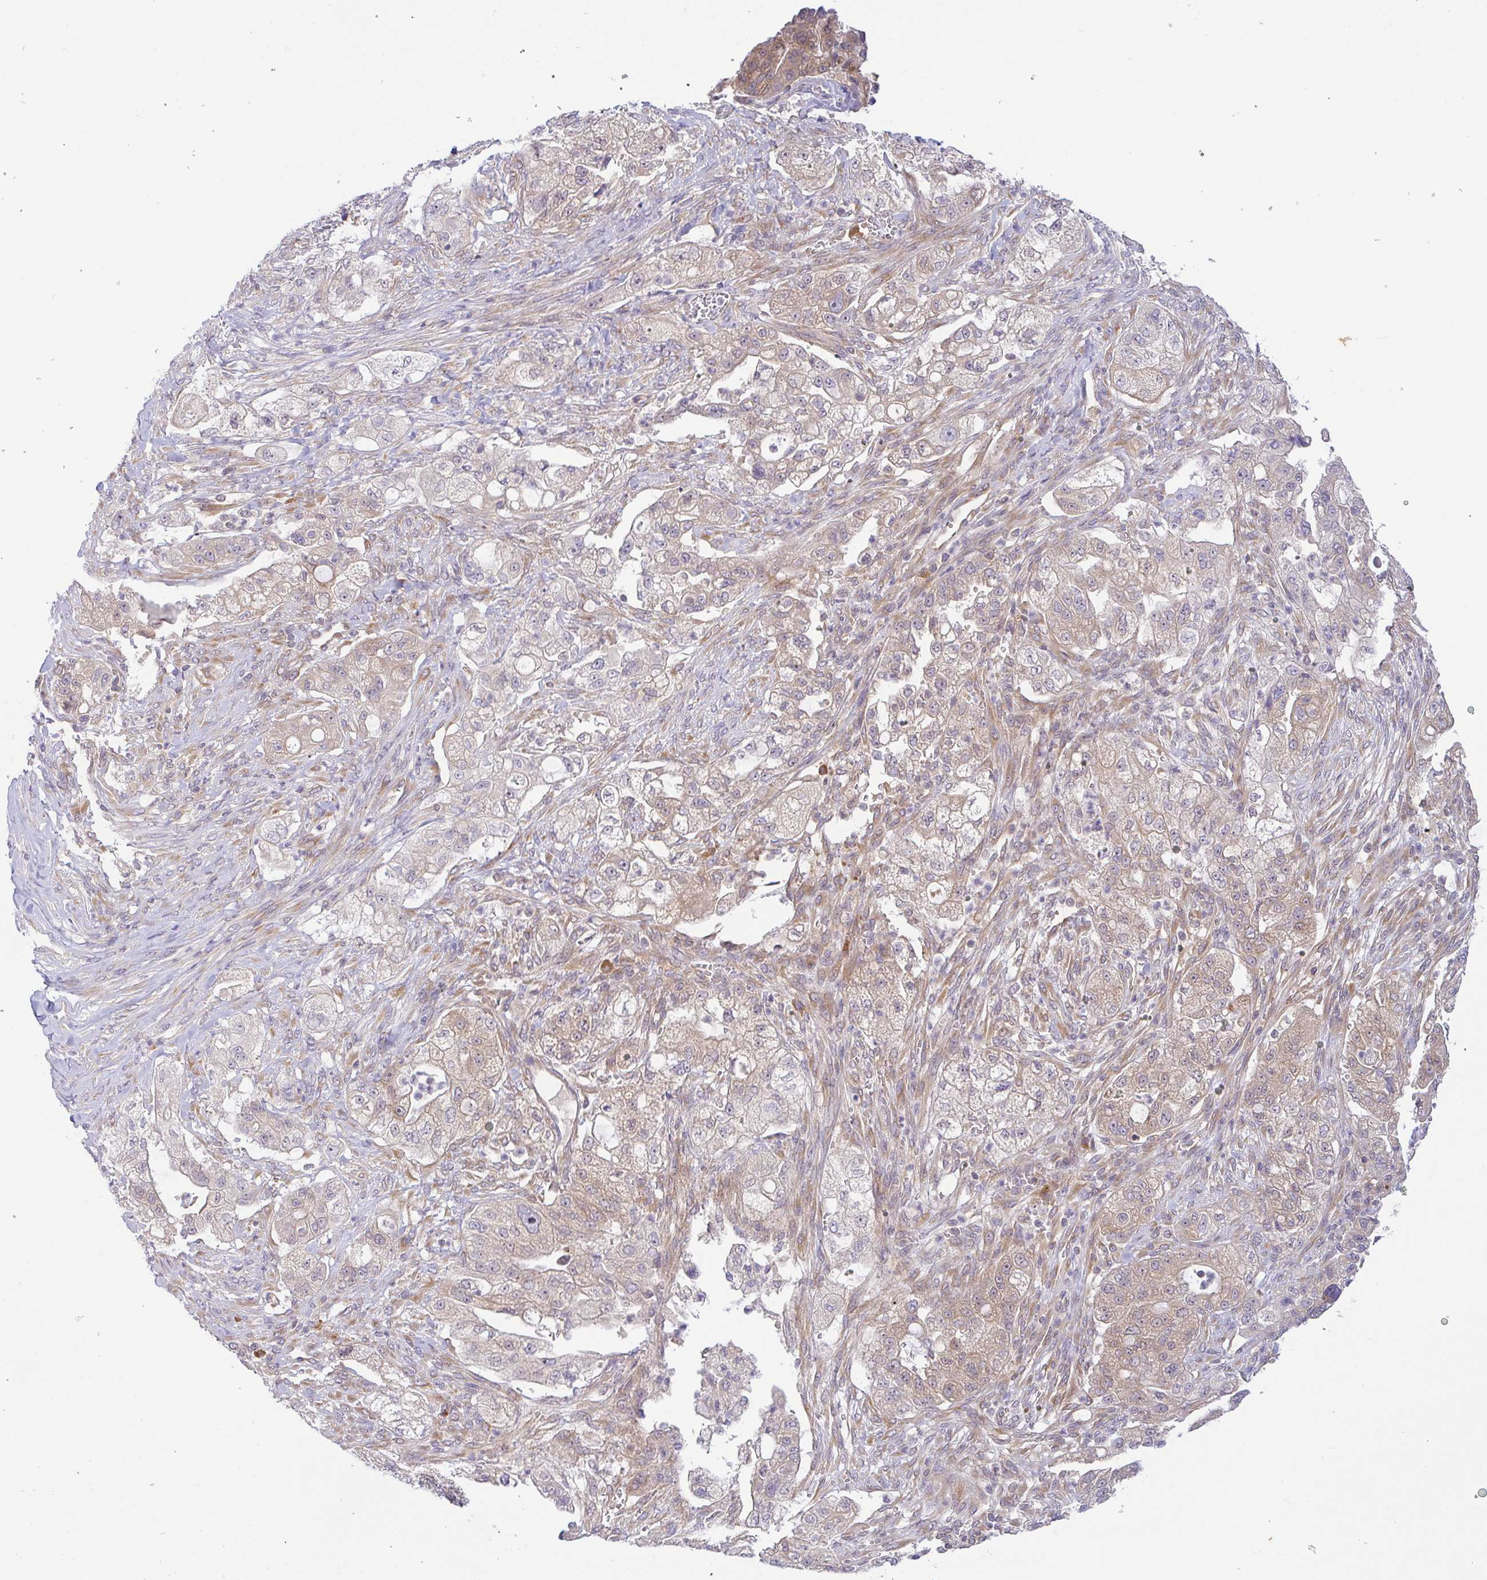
{"staining": {"intensity": "weak", "quantity": "25%-75%", "location": "cytoplasmic/membranous"}, "tissue": "pancreatic cancer", "cell_type": "Tumor cells", "image_type": "cancer", "snomed": [{"axis": "morphology", "description": "Adenocarcinoma, NOS"}, {"axis": "topography", "description": "Pancreas"}], "caption": "This photomicrograph displays immunohistochemistry (IHC) staining of human adenocarcinoma (pancreatic), with low weak cytoplasmic/membranous positivity in approximately 25%-75% of tumor cells.", "gene": "DERL2", "patient": {"sex": "female", "age": 78}}